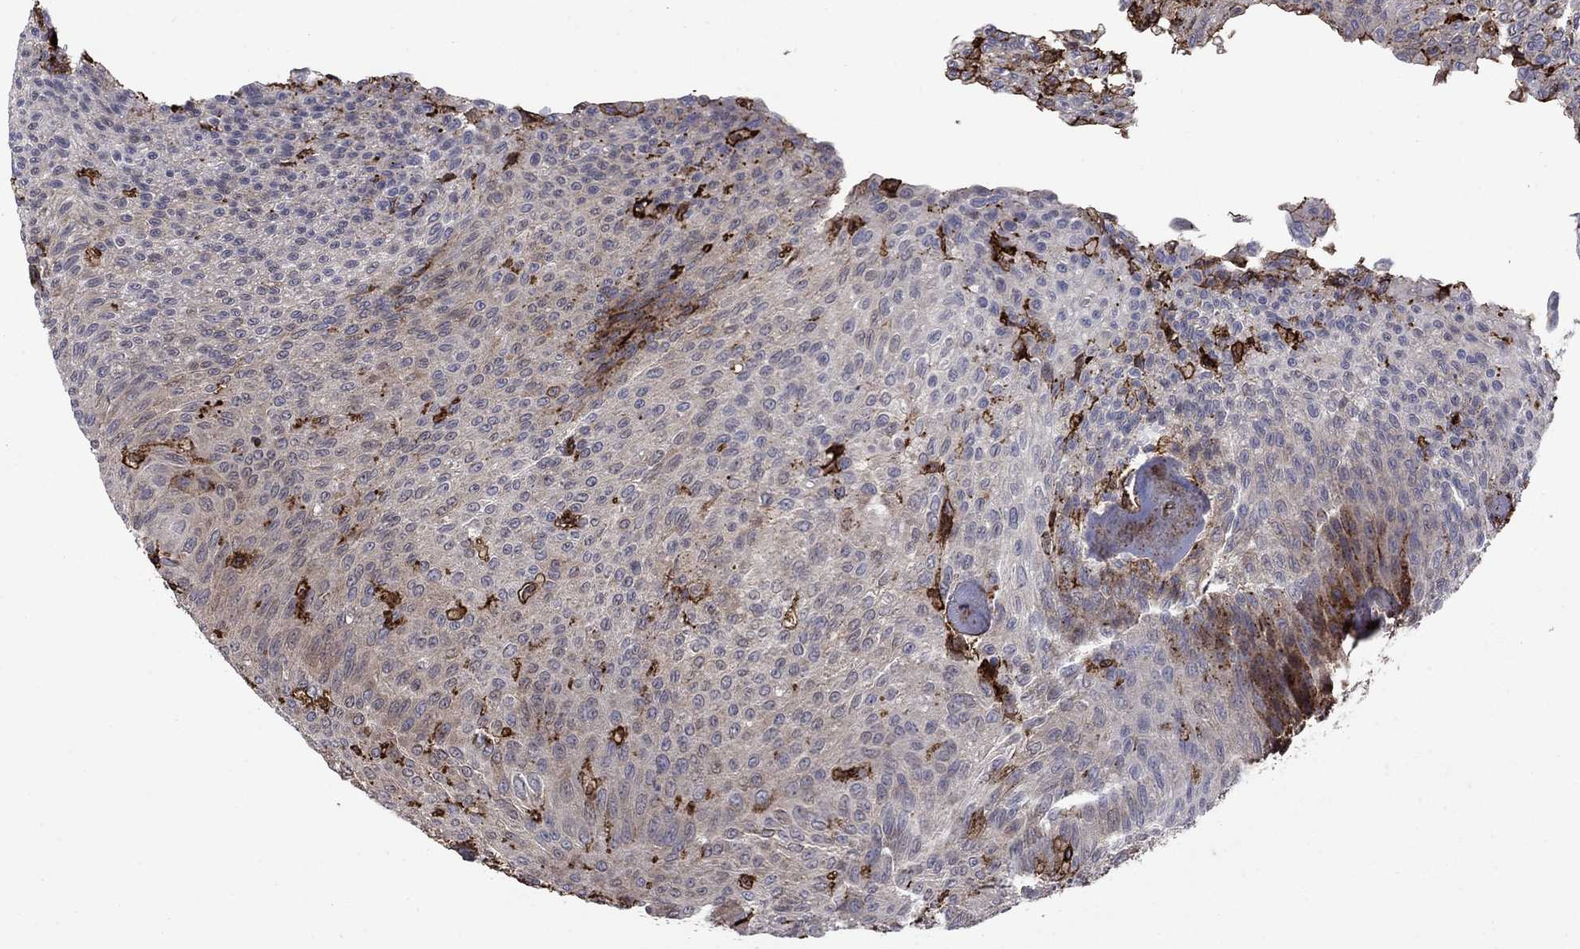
{"staining": {"intensity": "negative", "quantity": "none", "location": "none"}, "tissue": "urothelial cancer", "cell_type": "Tumor cells", "image_type": "cancer", "snomed": [{"axis": "morphology", "description": "Urothelial carcinoma, Low grade"}, {"axis": "topography", "description": "Ureter, NOS"}, {"axis": "topography", "description": "Urinary bladder"}], "caption": "Immunohistochemistry (IHC) of urothelial cancer reveals no staining in tumor cells. The staining is performed using DAB brown chromogen with nuclei counter-stained in using hematoxylin.", "gene": "PLAU", "patient": {"sex": "male", "age": 78}}